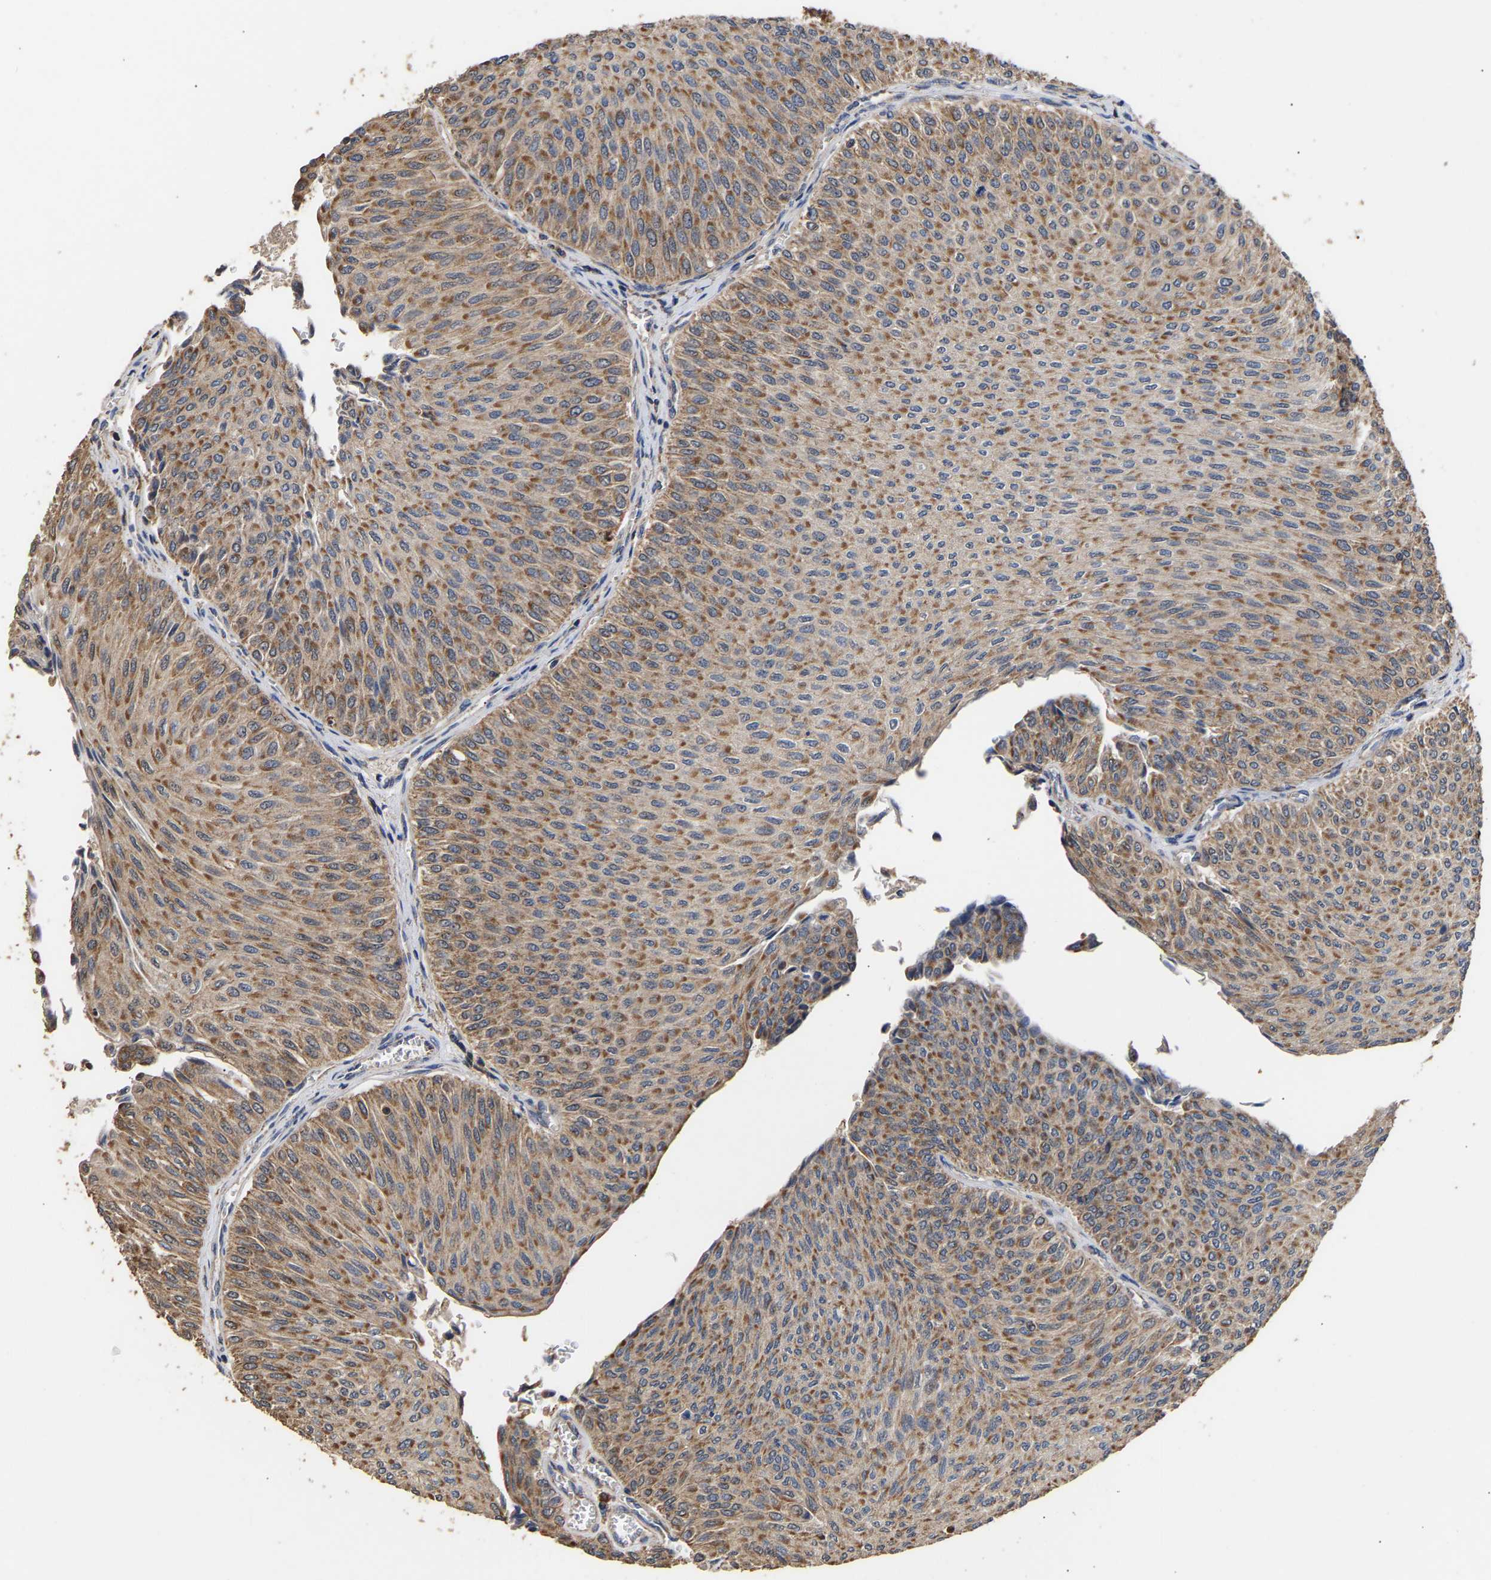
{"staining": {"intensity": "moderate", "quantity": ">75%", "location": "cytoplasmic/membranous"}, "tissue": "urothelial cancer", "cell_type": "Tumor cells", "image_type": "cancer", "snomed": [{"axis": "morphology", "description": "Urothelial carcinoma, Low grade"}, {"axis": "topography", "description": "Urinary bladder"}], "caption": "Human urothelial cancer stained for a protein (brown) displays moderate cytoplasmic/membranous positive expression in approximately >75% of tumor cells.", "gene": "ZNF26", "patient": {"sex": "male", "age": 78}}